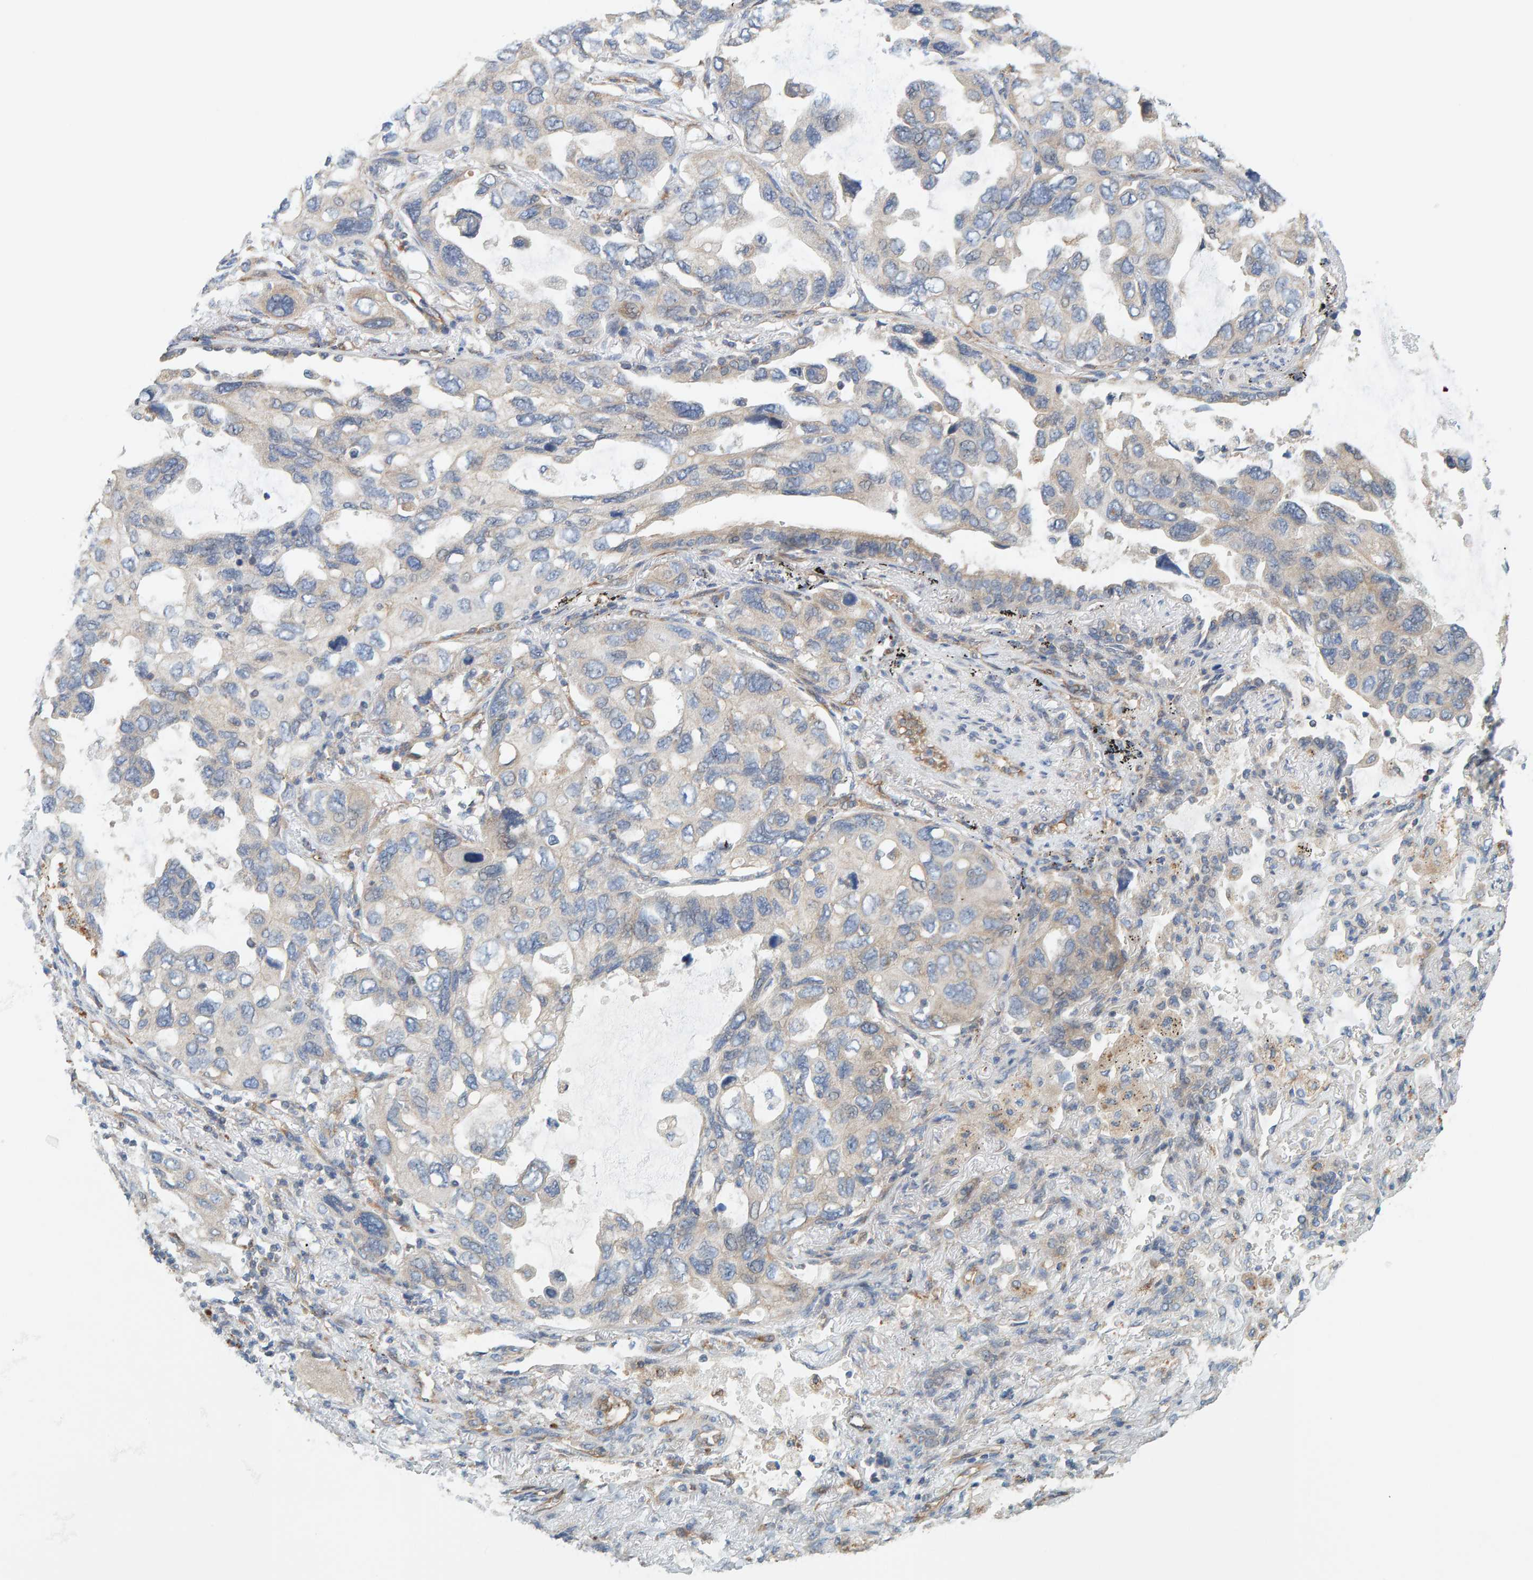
{"staining": {"intensity": "weak", "quantity": "<25%", "location": "cytoplasmic/membranous"}, "tissue": "lung cancer", "cell_type": "Tumor cells", "image_type": "cancer", "snomed": [{"axis": "morphology", "description": "Squamous cell carcinoma, NOS"}, {"axis": "topography", "description": "Lung"}], "caption": "Immunohistochemistry (IHC) micrograph of neoplastic tissue: squamous cell carcinoma (lung) stained with DAB (3,3'-diaminobenzidine) exhibits no significant protein expression in tumor cells.", "gene": "PRKD2", "patient": {"sex": "female", "age": 73}}